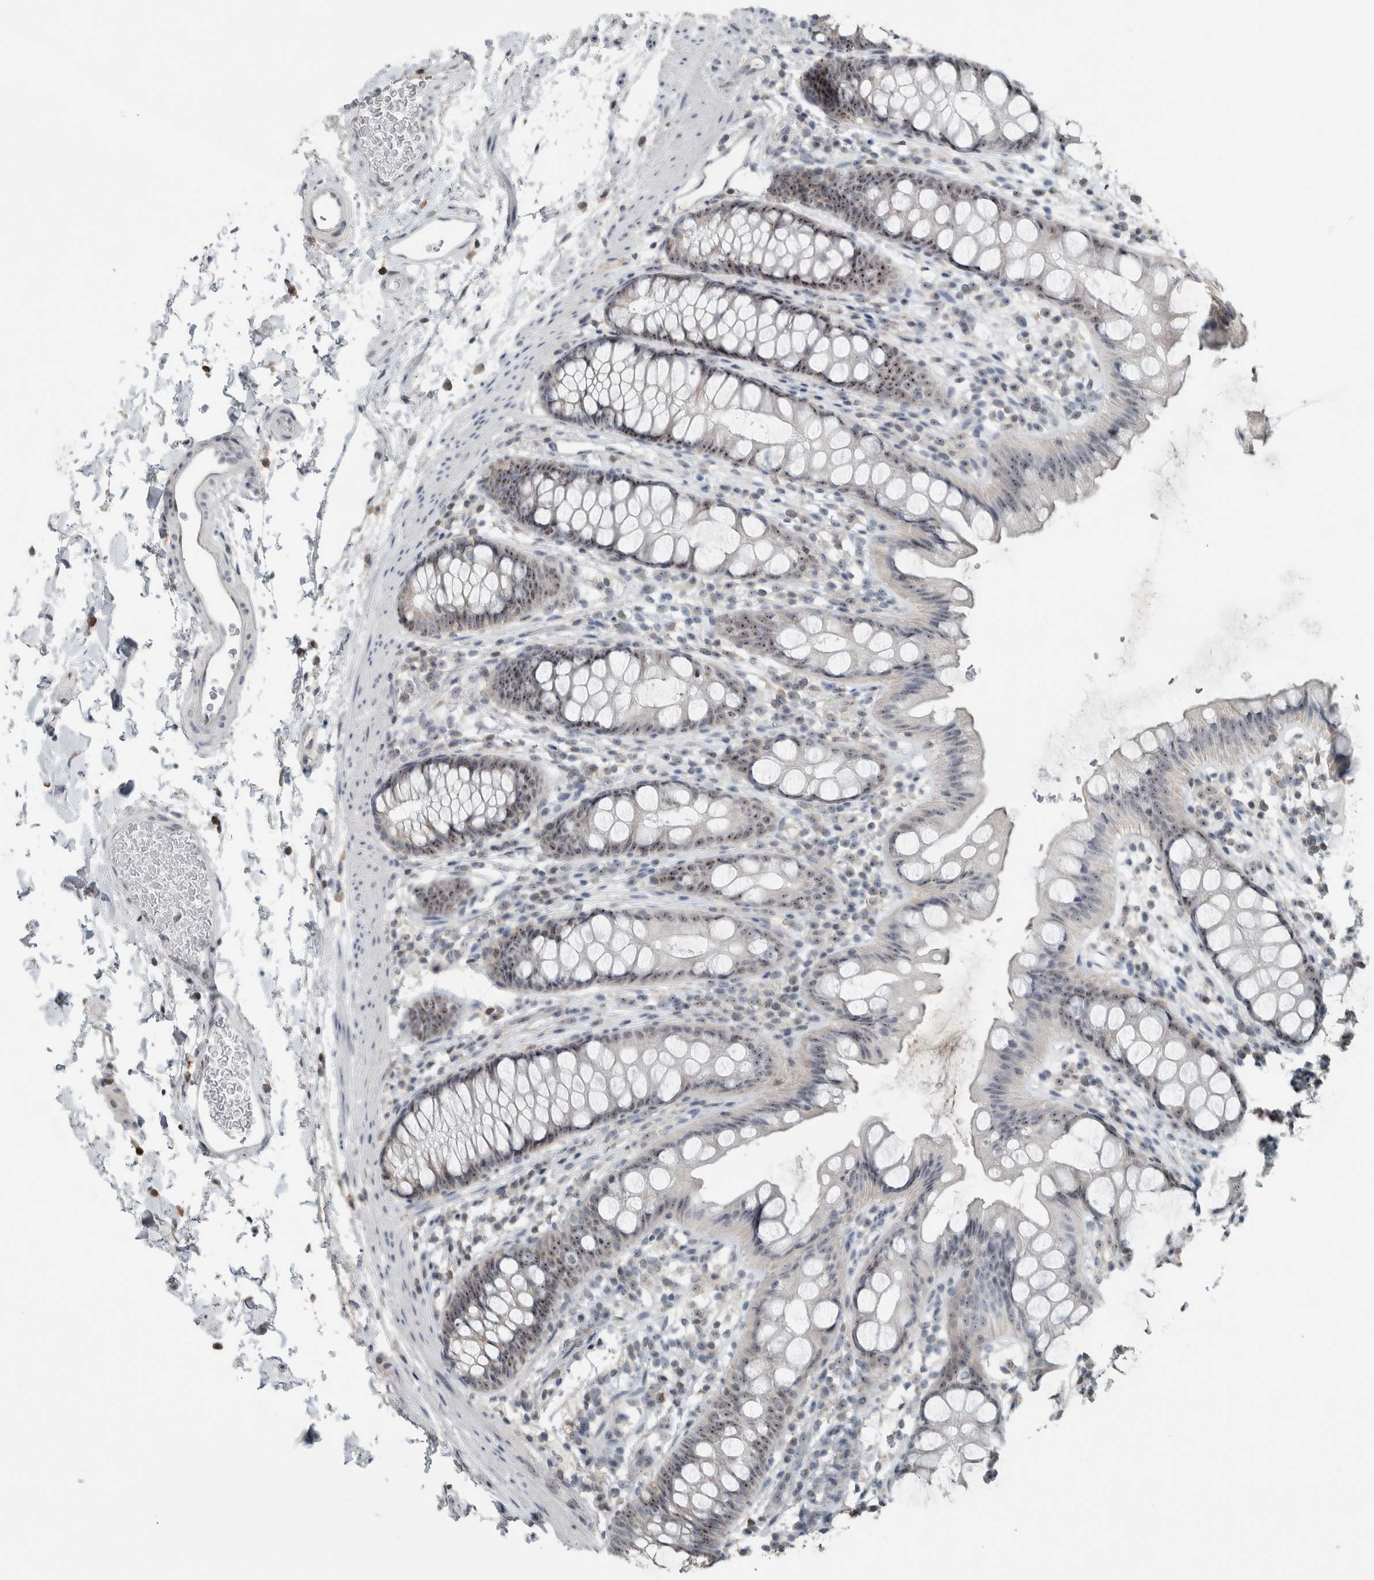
{"staining": {"intensity": "moderate", "quantity": "25%-75%", "location": "nuclear"}, "tissue": "rectum", "cell_type": "Glandular cells", "image_type": "normal", "snomed": [{"axis": "morphology", "description": "Normal tissue, NOS"}, {"axis": "topography", "description": "Rectum"}], "caption": "An IHC micrograph of normal tissue is shown. Protein staining in brown labels moderate nuclear positivity in rectum within glandular cells.", "gene": "RPF1", "patient": {"sex": "female", "age": 65}}